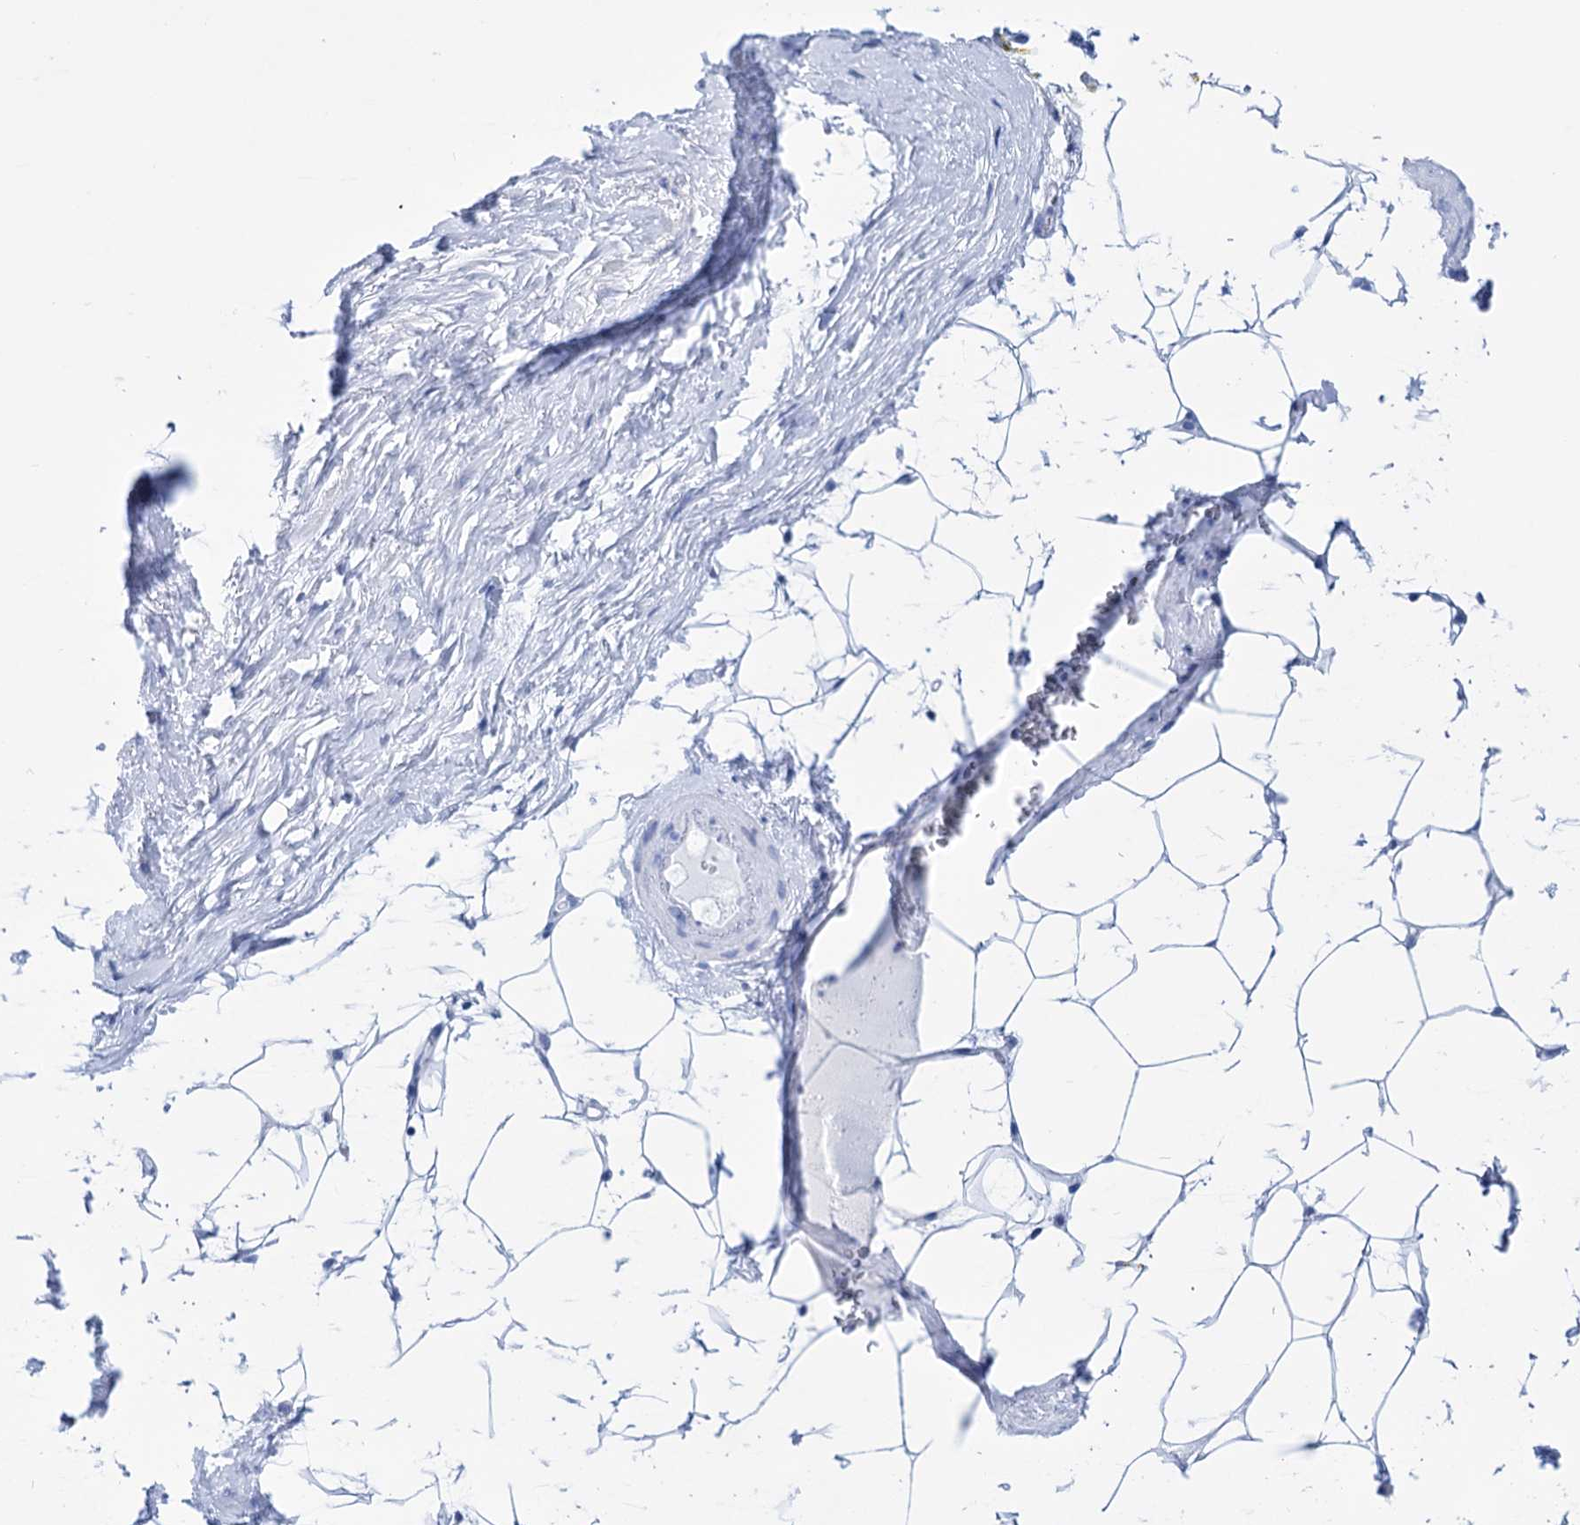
{"staining": {"intensity": "negative", "quantity": "none", "location": "none"}, "tissue": "adipose tissue", "cell_type": "Adipocytes", "image_type": "normal", "snomed": [{"axis": "morphology", "description": "Normal tissue, NOS"}, {"axis": "morphology", "description": "Adenocarcinoma, Low grade"}, {"axis": "topography", "description": "Prostate"}, {"axis": "topography", "description": "Peripheral nerve tissue"}], "caption": "High magnification brightfield microscopy of unremarkable adipose tissue stained with DAB (brown) and counterstained with hematoxylin (blue): adipocytes show no significant staining. (Stains: DAB IHC with hematoxylin counter stain, Microscopy: brightfield microscopy at high magnification).", "gene": "FBXW12", "patient": {"sex": "male", "age": 63}}